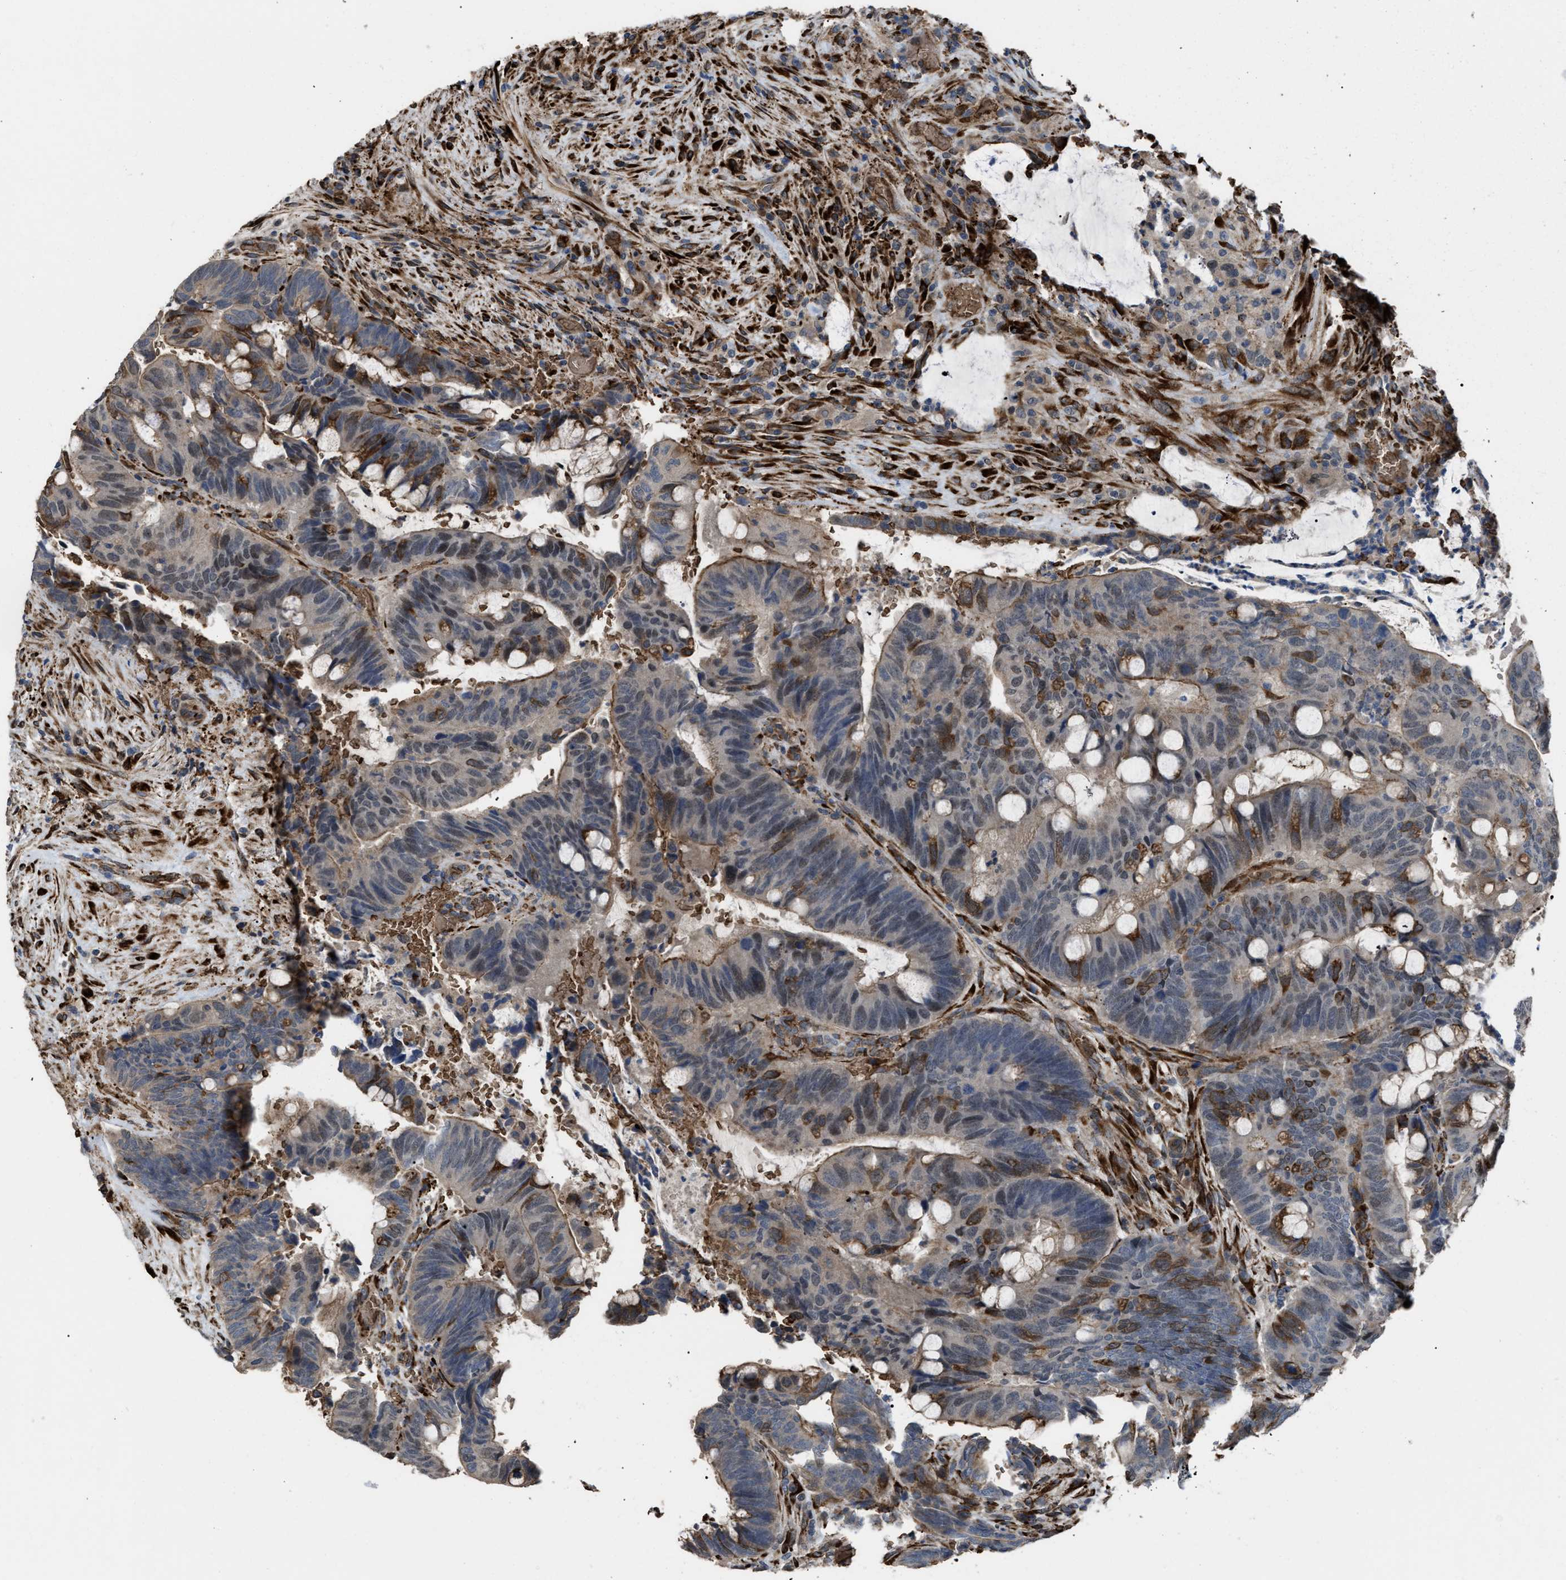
{"staining": {"intensity": "moderate", "quantity": "<25%", "location": "cytoplasmic/membranous,nuclear"}, "tissue": "colorectal cancer", "cell_type": "Tumor cells", "image_type": "cancer", "snomed": [{"axis": "morphology", "description": "Normal tissue, NOS"}, {"axis": "morphology", "description": "Adenocarcinoma, NOS"}, {"axis": "topography", "description": "Rectum"}, {"axis": "topography", "description": "Peripheral nerve tissue"}], "caption": "The photomicrograph reveals a brown stain indicating the presence of a protein in the cytoplasmic/membranous and nuclear of tumor cells in colorectal cancer (adenocarcinoma).", "gene": "SELENOM", "patient": {"sex": "male", "age": 92}}